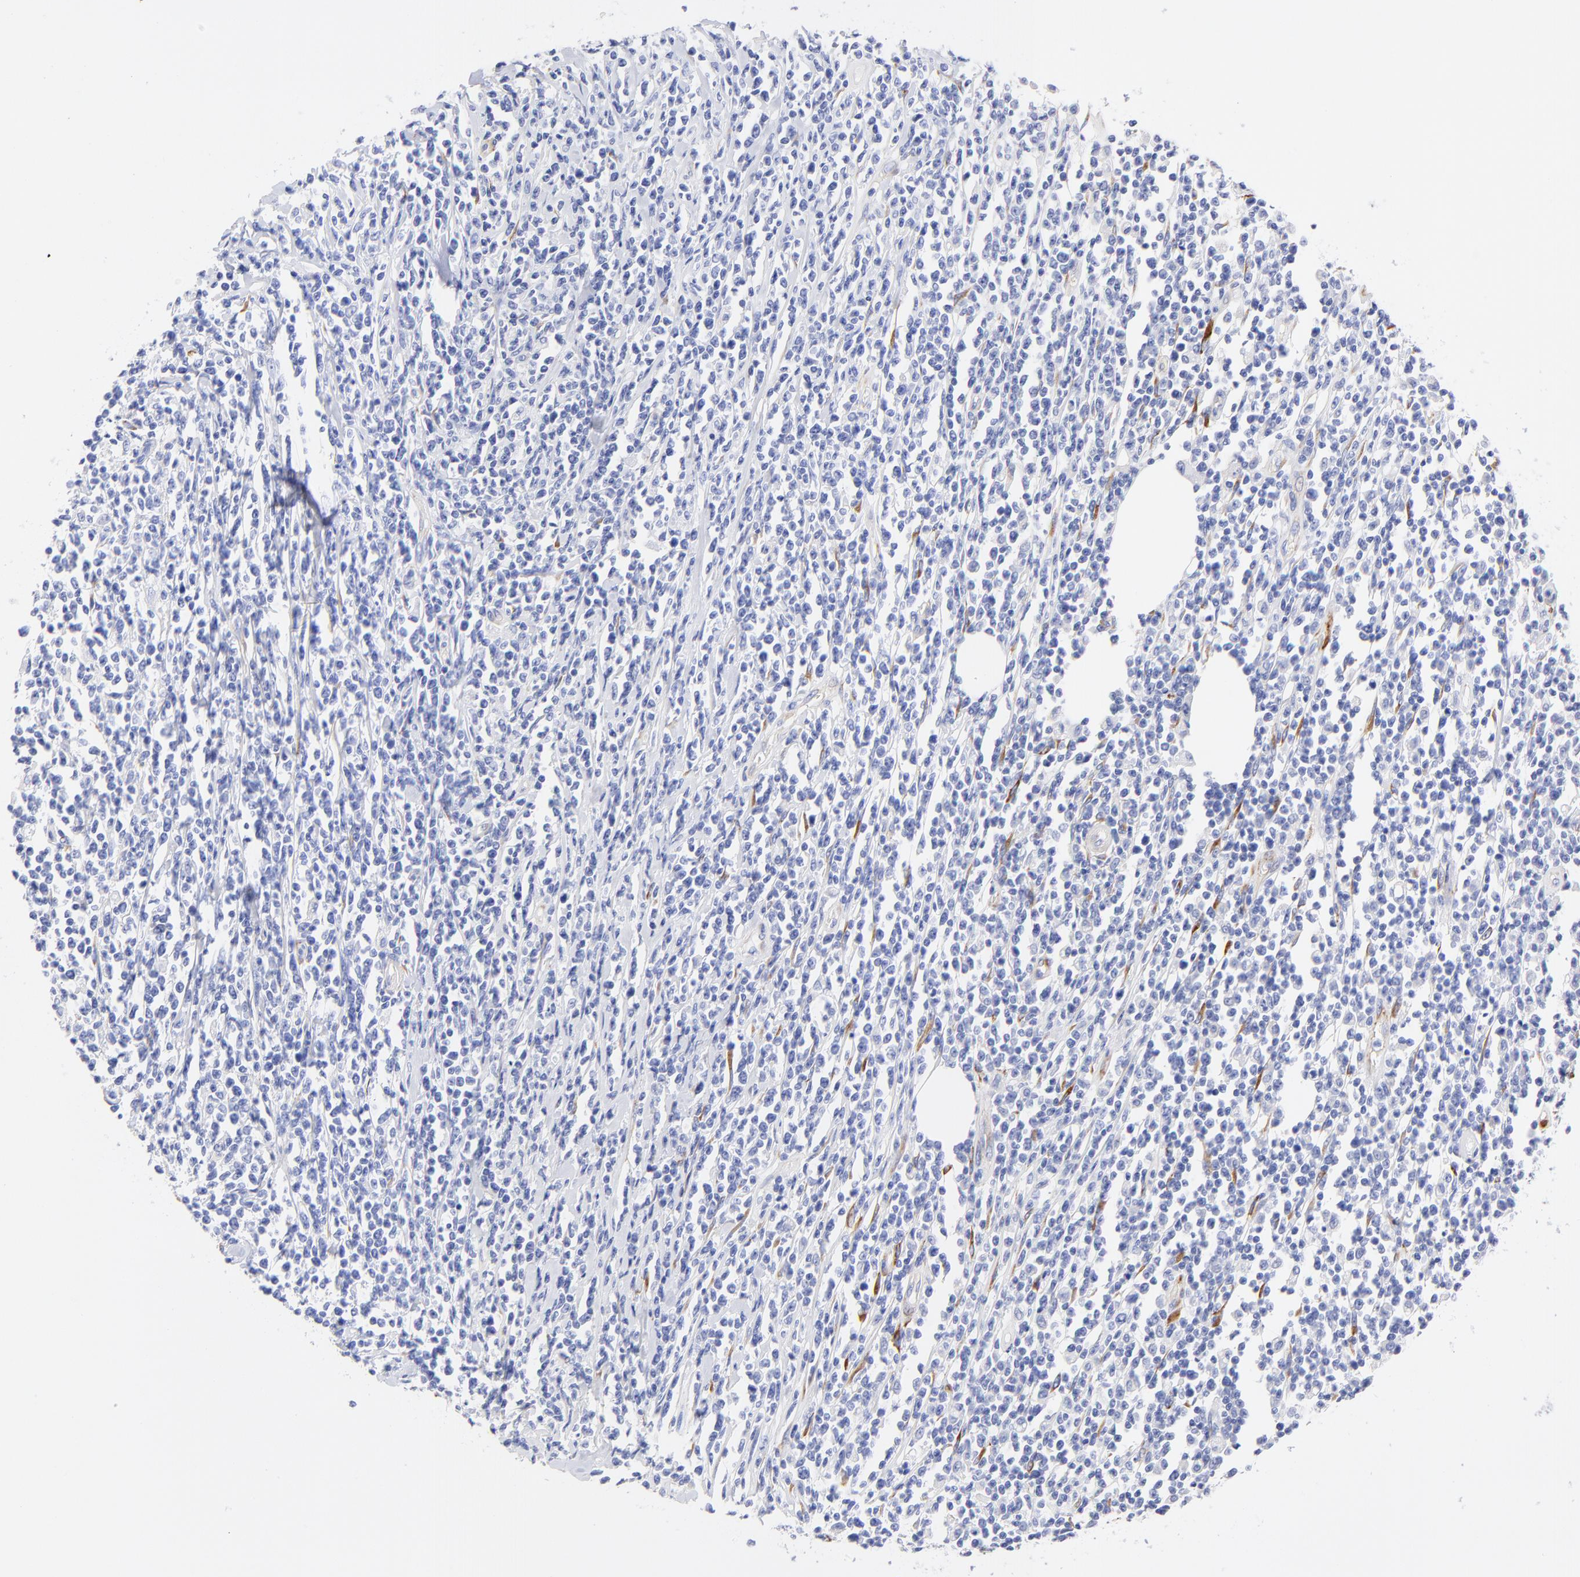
{"staining": {"intensity": "negative", "quantity": "none", "location": "none"}, "tissue": "lymphoma", "cell_type": "Tumor cells", "image_type": "cancer", "snomed": [{"axis": "morphology", "description": "Malignant lymphoma, non-Hodgkin's type, High grade"}, {"axis": "topography", "description": "Colon"}], "caption": "An IHC histopathology image of lymphoma is shown. There is no staining in tumor cells of lymphoma.", "gene": "C1QTNF6", "patient": {"sex": "male", "age": 82}}